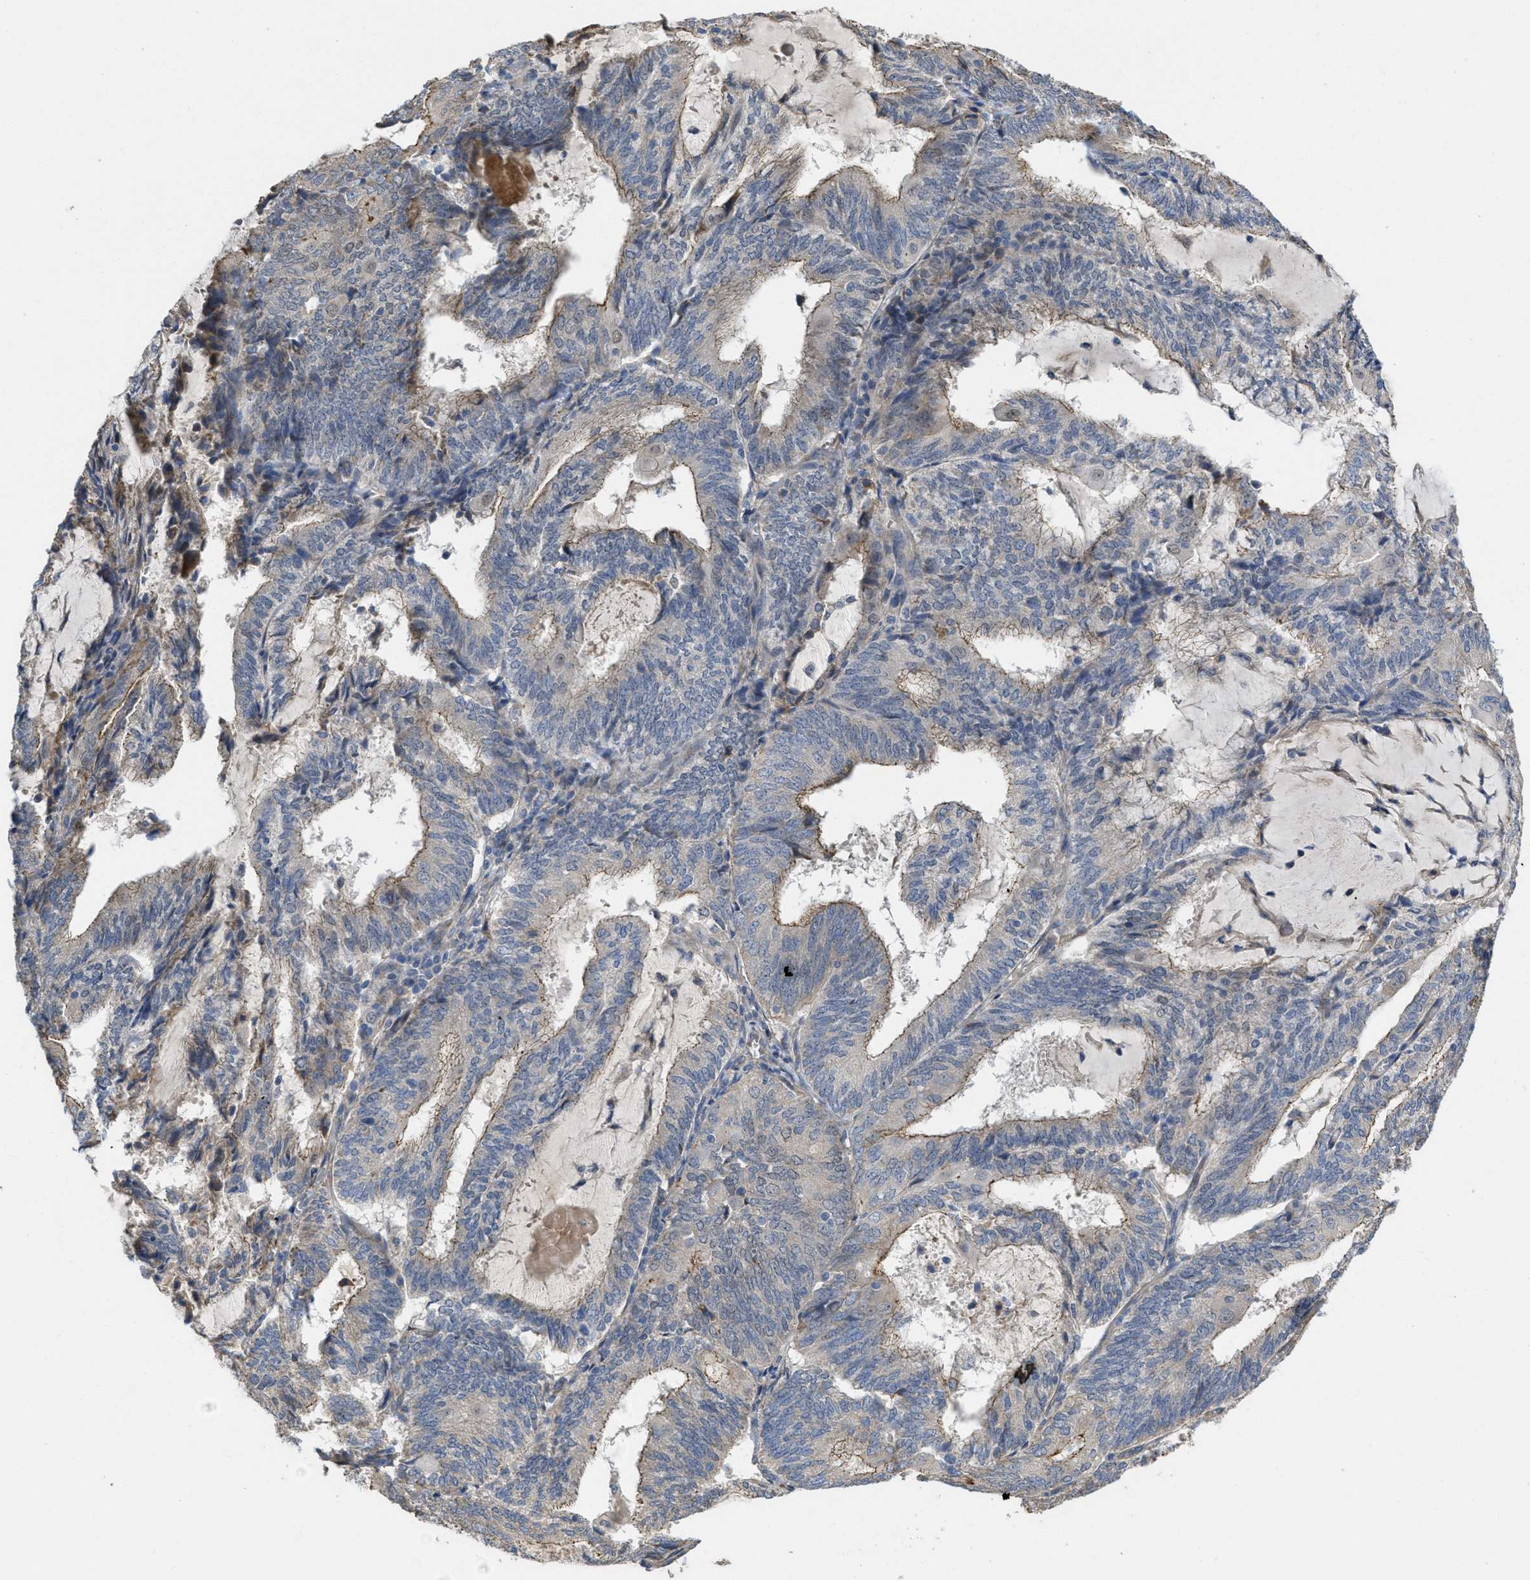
{"staining": {"intensity": "moderate", "quantity": "<25%", "location": "cytoplasmic/membranous"}, "tissue": "endometrial cancer", "cell_type": "Tumor cells", "image_type": "cancer", "snomed": [{"axis": "morphology", "description": "Adenocarcinoma, NOS"}, {"axis": "topography", "description": "Endometrium"}], "caption": "Protein expression analysis of human adenocarcinoma (endometrial) reveals moderate cytoplasmic/membranous staining in approximately <25% of tumor cells.", "gene": "CDPF1", "patient": {"sex": "female", "age": 81}}